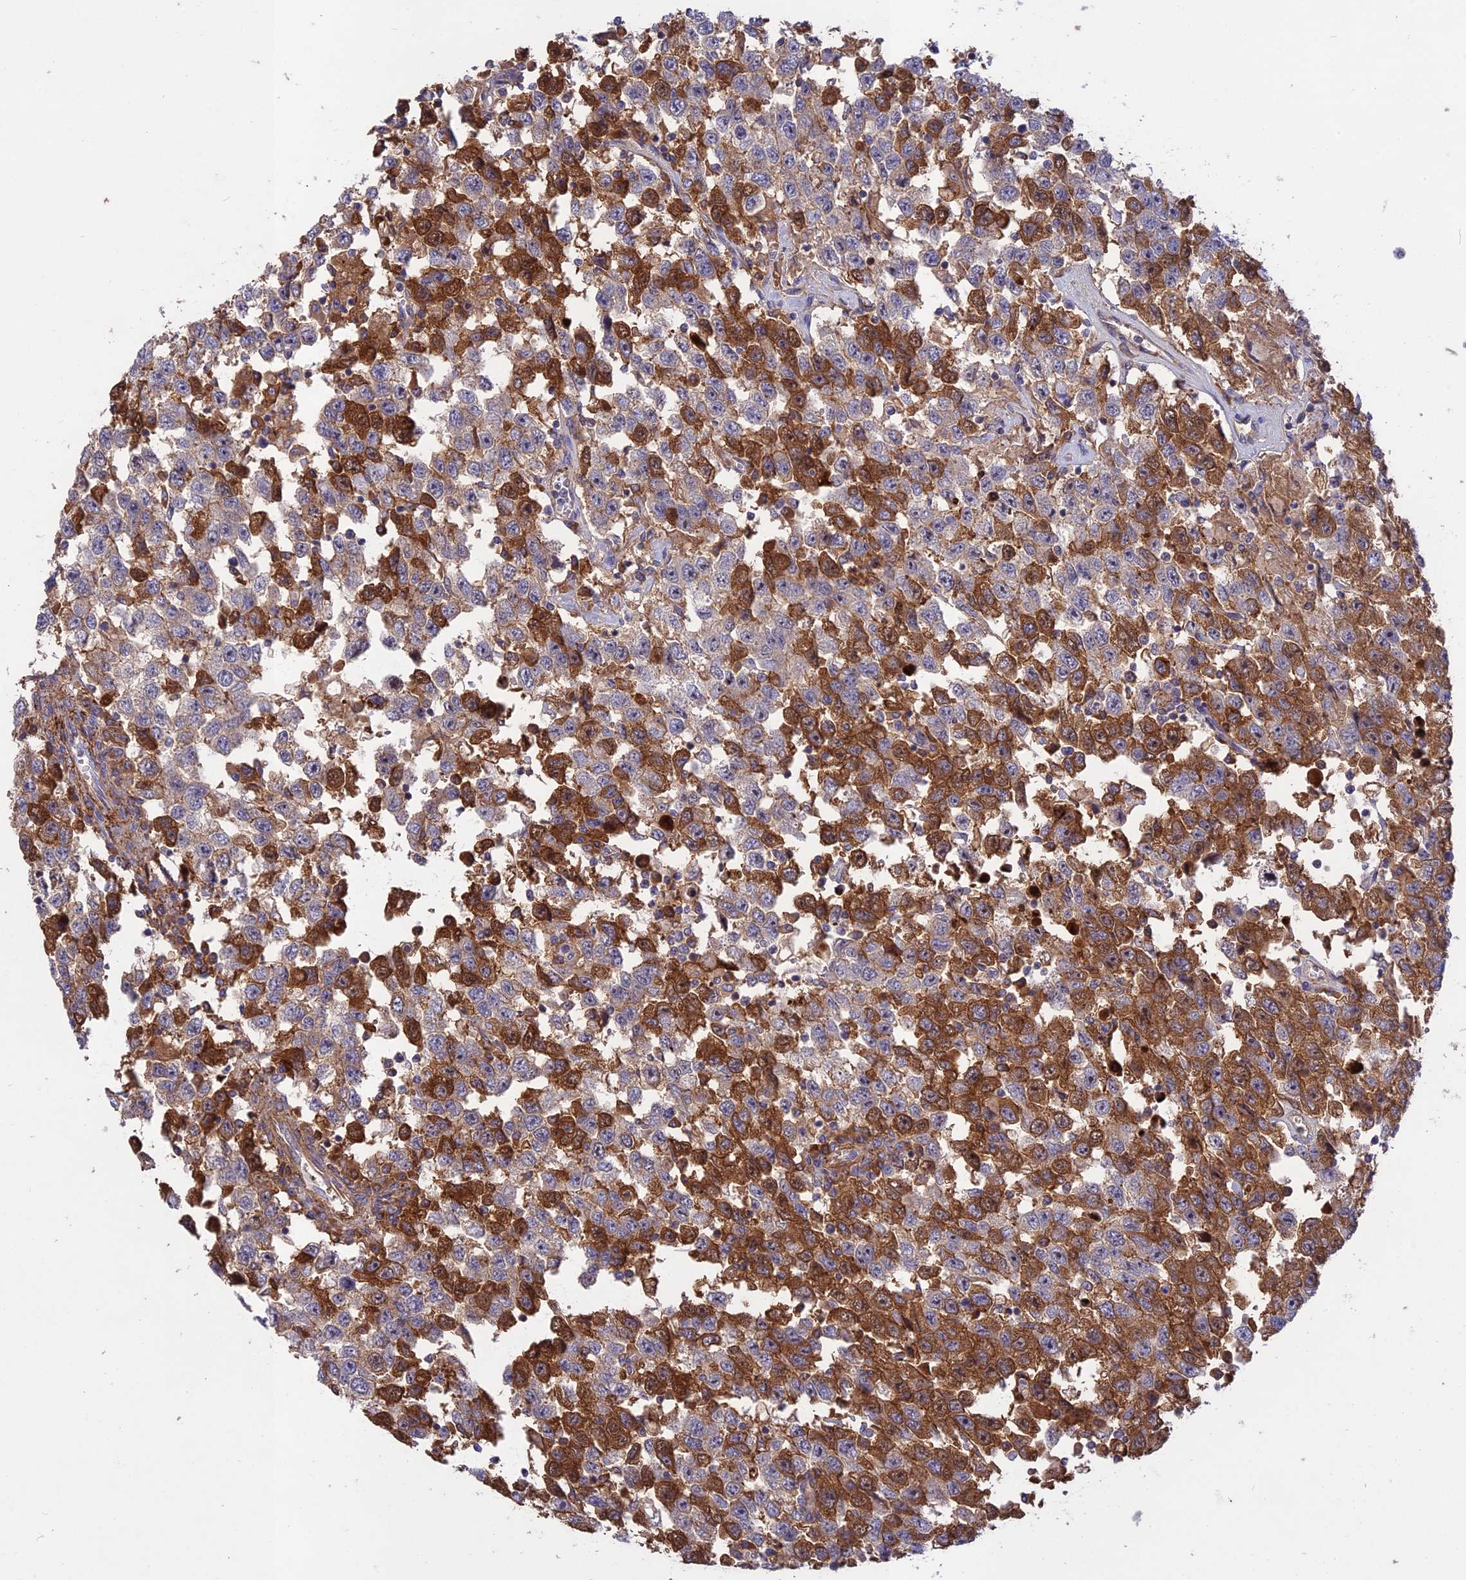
{"staining": {"intensity": "moderate", "quantity": "25%-75%", "location": "cytoplasmic/membranous"}, "tissue": "testis cancer", "cell_type": "Tumor cells", "image_type": "cancer", "snomed": [{"axis": "morphology", "description": "Seminoma, NOS"}, {"axis": "topography", "description": "Testis"}], "caption": "Human testis cancer stained with a protein marker shows moderate staining in tumor cells.", "gene": "ADO", "patient": {"sex": "male", "age": 41}}